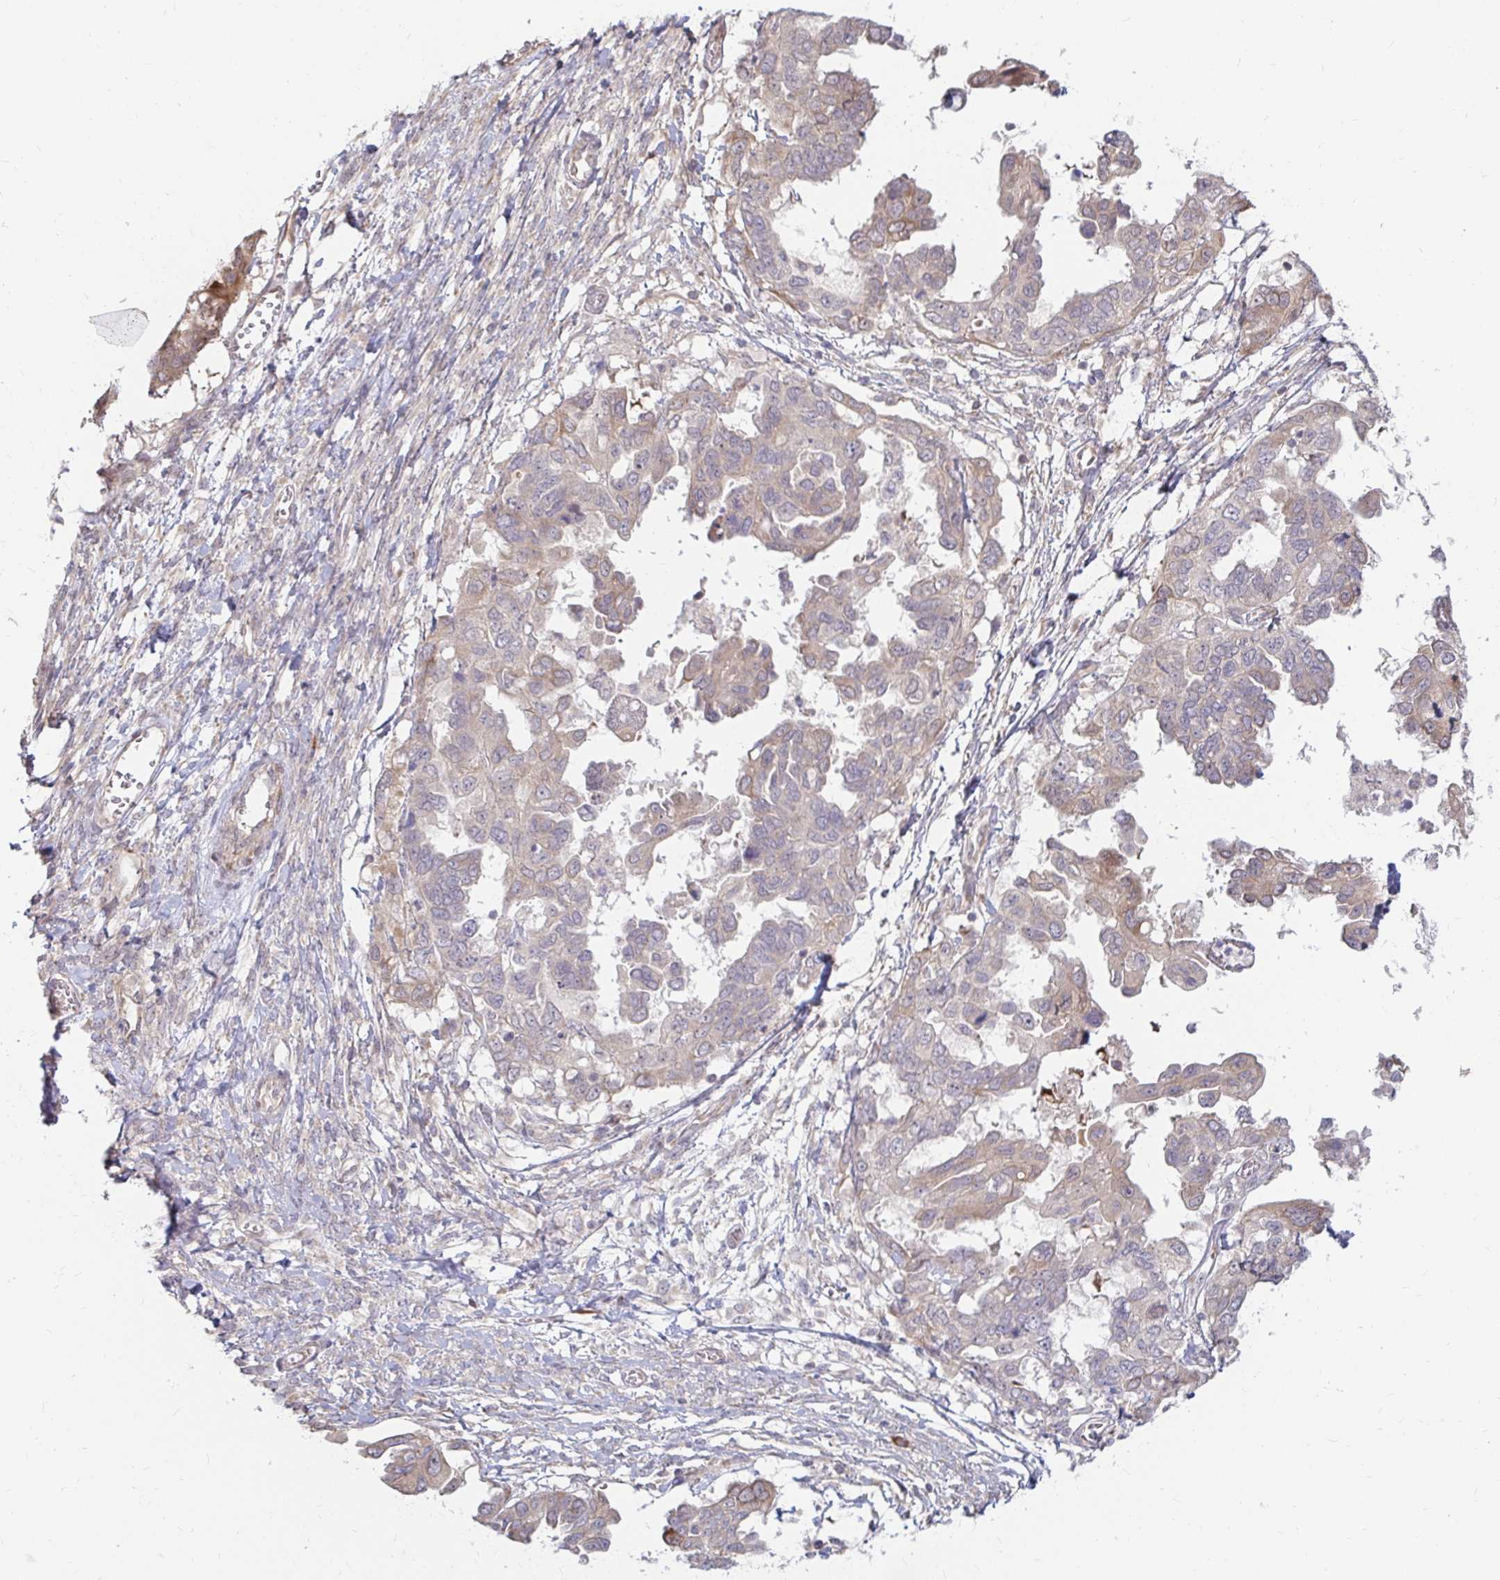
{"staining": {"intensity": "weak", "quantity": "<25%", "location": "cytoplasmic/membranous"}, "tissue": "ovarian cancer", "cell_type": "Tumor cells", "image_type": "cancer", "snomed": [{"axis": "morphology", "description": "Cystadenocarcinoma, serous, NOS"}, {"axis": "topography", "description": "Ovary"}], "caption": "High power microscopy histopathology image of an immunohistochemistry (IHC) micrograph of ovarian cancer, revealing no significant staining in tumor cells. (DAB (3,3'-diaminobenzidine) immunohistochemistry, high magnification).", "gene": "CAST", "patient": {"sex": "female", "age": 53}}